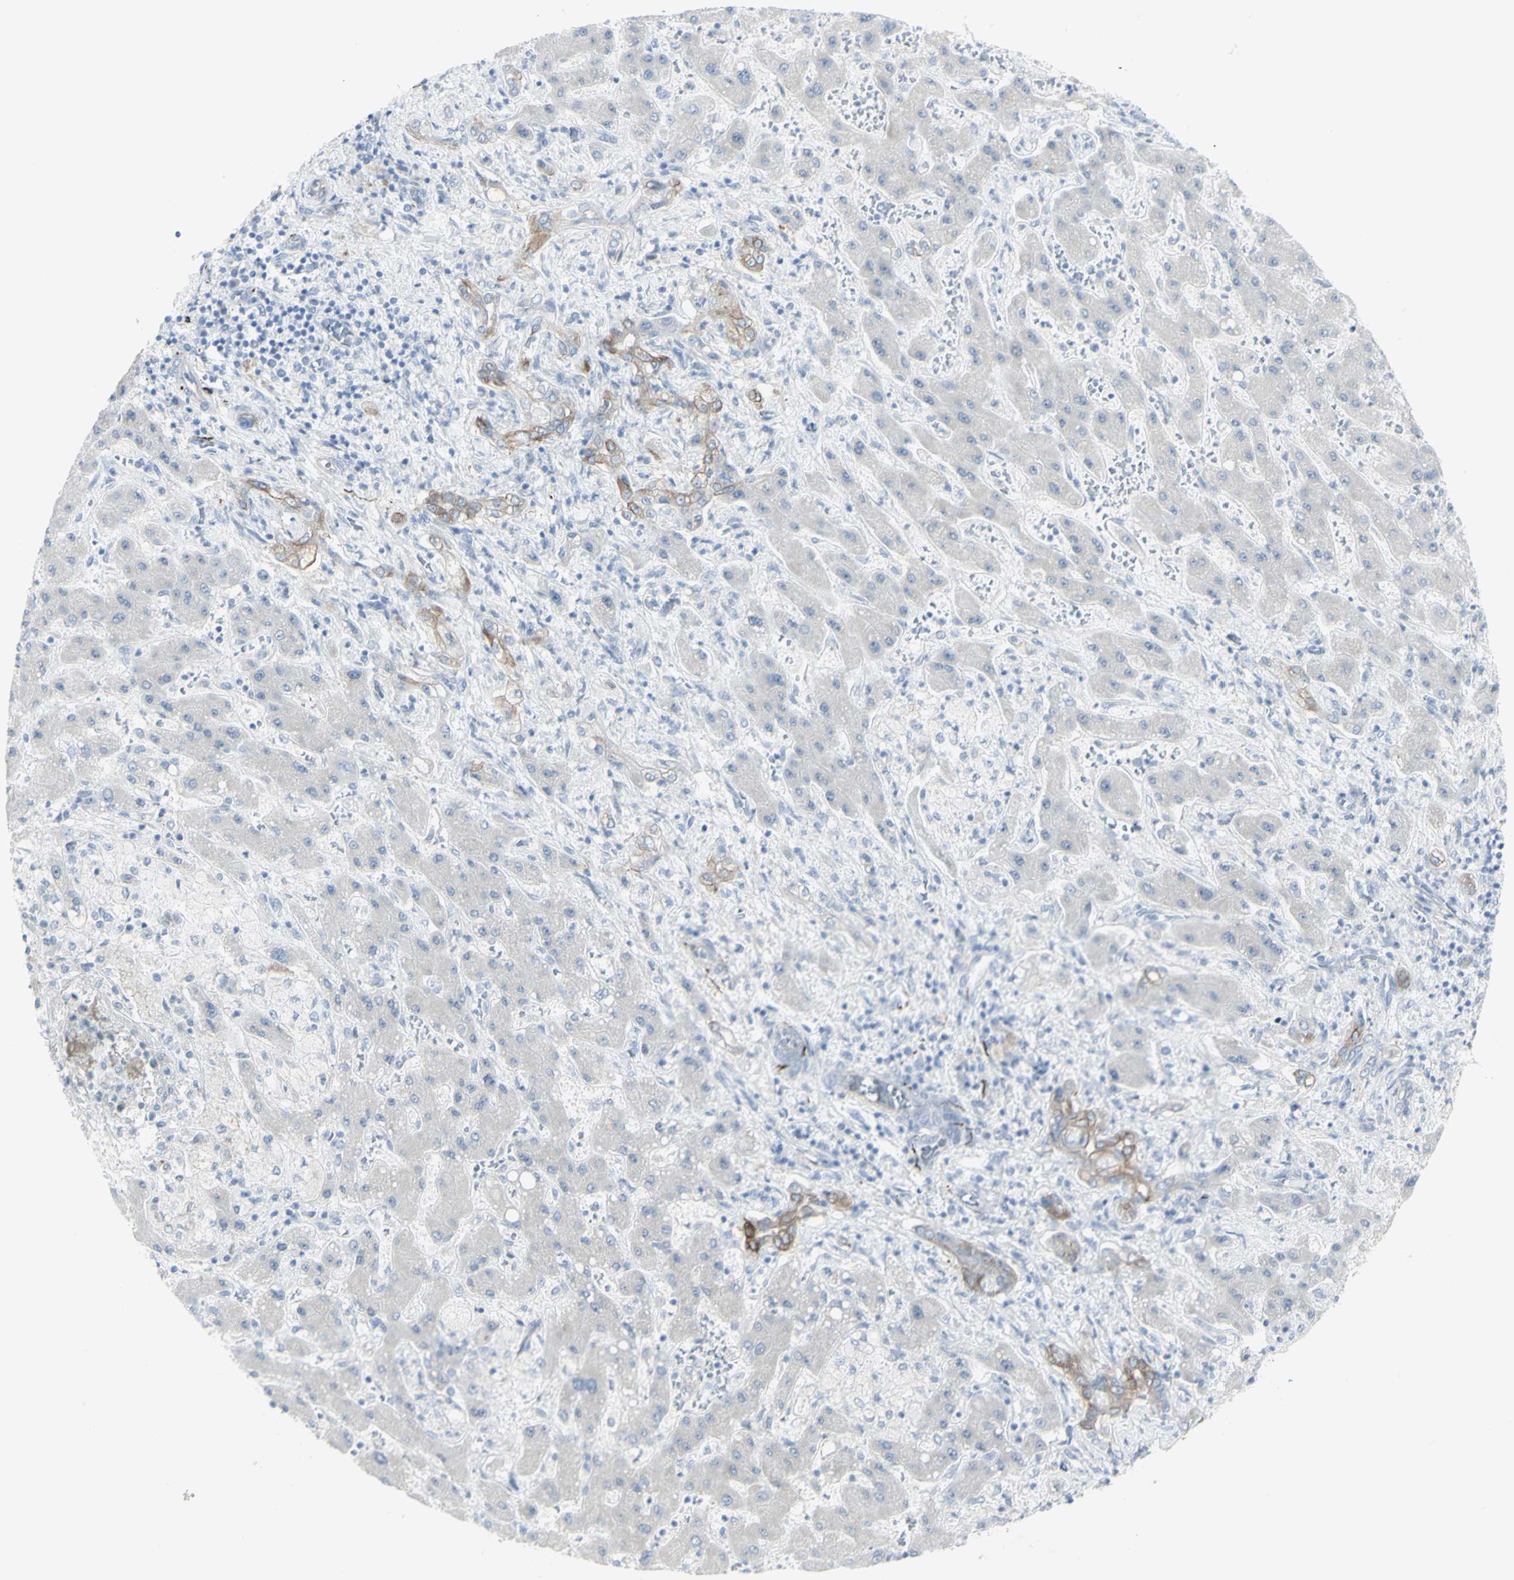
{"staining": {"intensity": "weak", "quantity": ">75%", "location": "cytoplasmic/membranous"}, "tissue": "liver cancer", "cell_type": "Tumor cells", "image_type": "cancer", "snomed": [{"axis": "morphology", "description": "Cholangiocarcinoma"}, {"axis": "topography", "description": "Liver"}], "caption": "Immunohistochemical staining of human liver cholangiocarcinoma reveals low levels of weak cytoplasmic/membranous protein expression in about >75% of tumor cells.", "gene": "ENSG00000198211", "patient": {"sex": "male", "age": 50}}